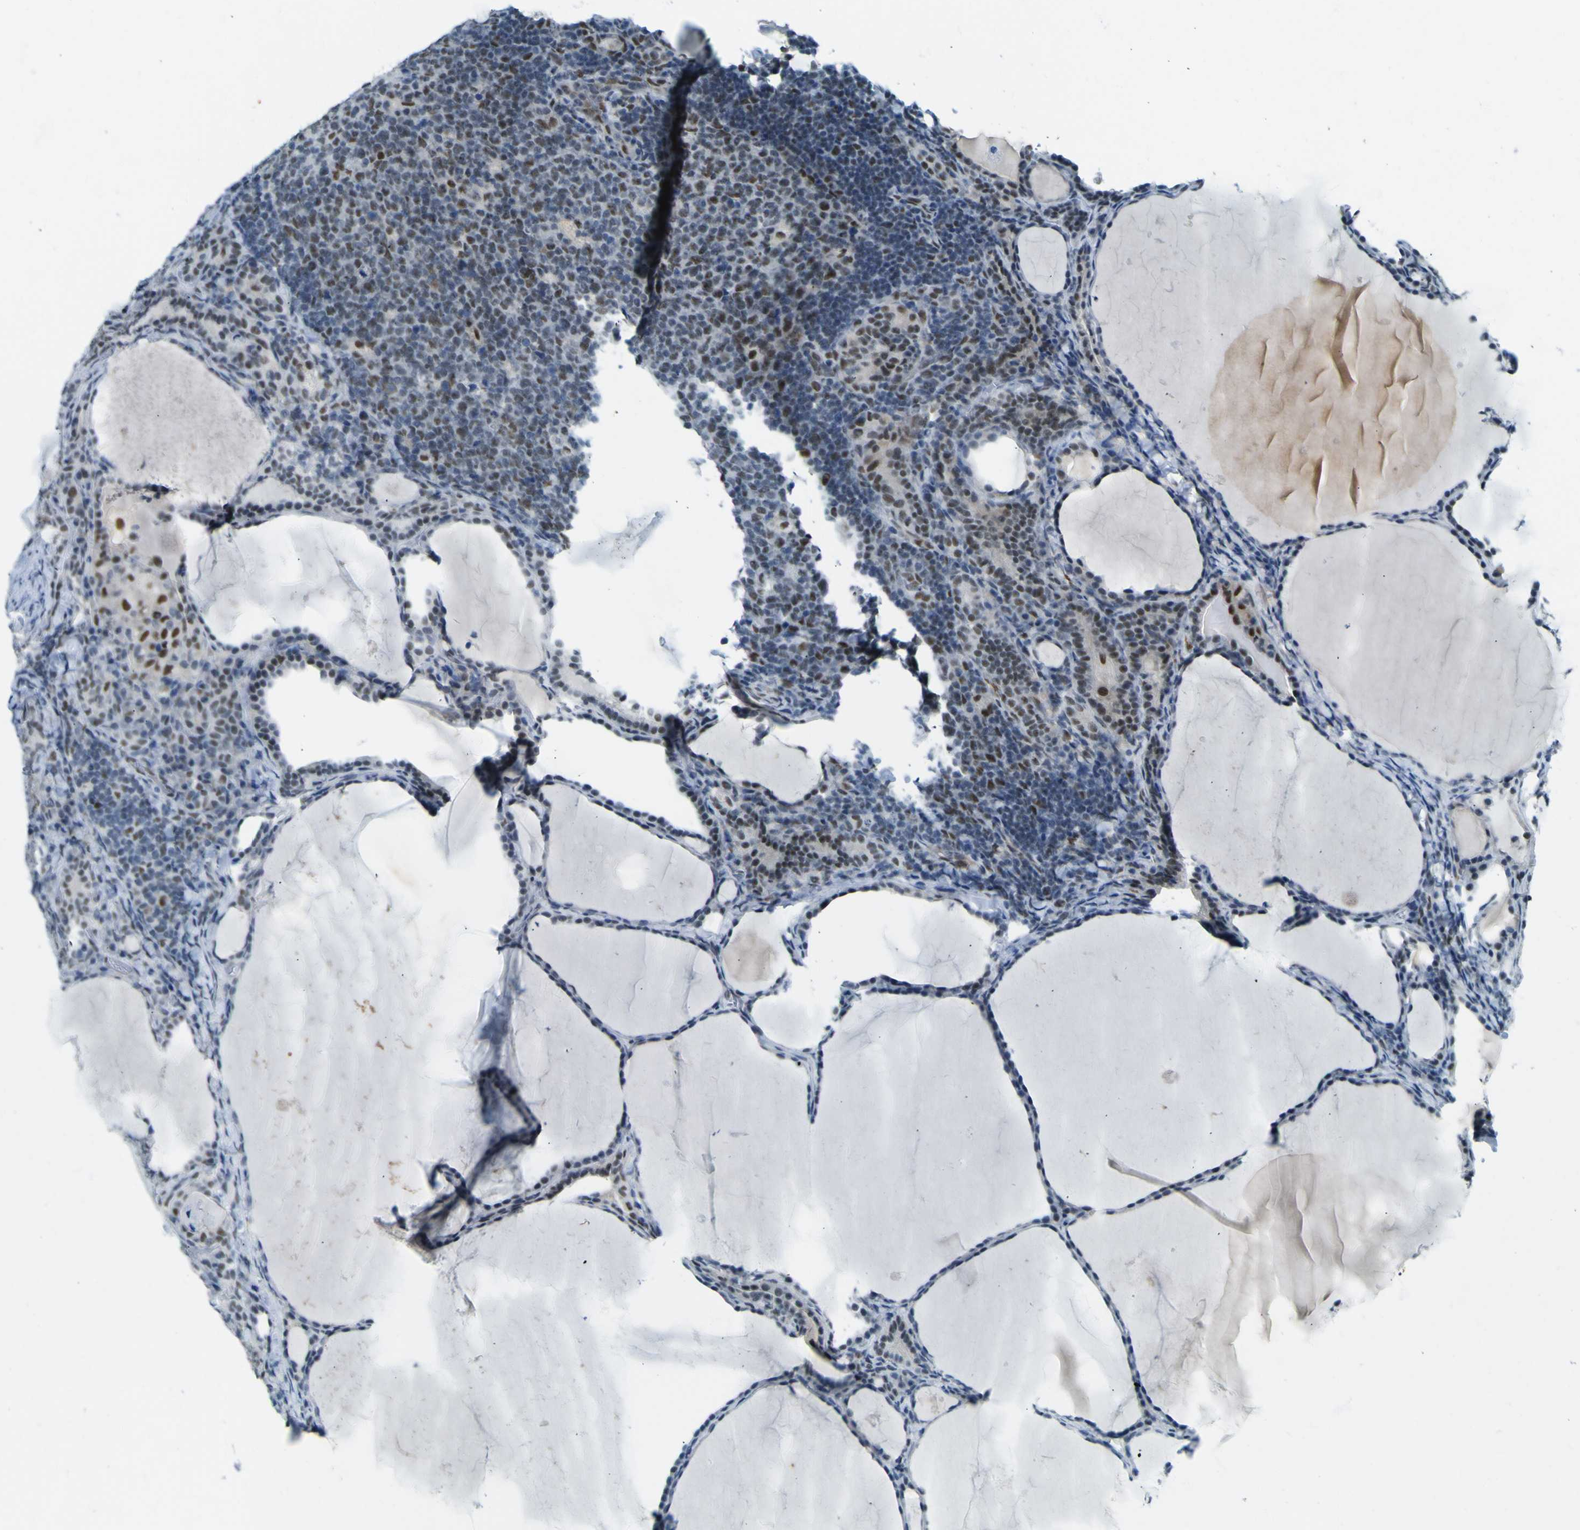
{"staining": {"intensity": "weak", "quantity": "25%-75%", "location": "nuclear"}, "tissue": "thyroid cancer", "cell_type": "Tumor cells", "image_type": "cancer", "snomed": [{"axis": "morphology", "description": "Papillary adenocarcinoma, NOS"}, {"axis": "topography", "description": "Thyroid gland"}], "caption": "Immunohistochemistry (DAB (3,3'-diaminobenzidine)) staining of thyroid cancer demonstrates weak nuclear protein staining in approximately 25%-75% of tumor cells. (IHC, brightfield microscopy, high magnification).", "gene": "CEBPG", "patient": {"sex": "female", "age": 42}}